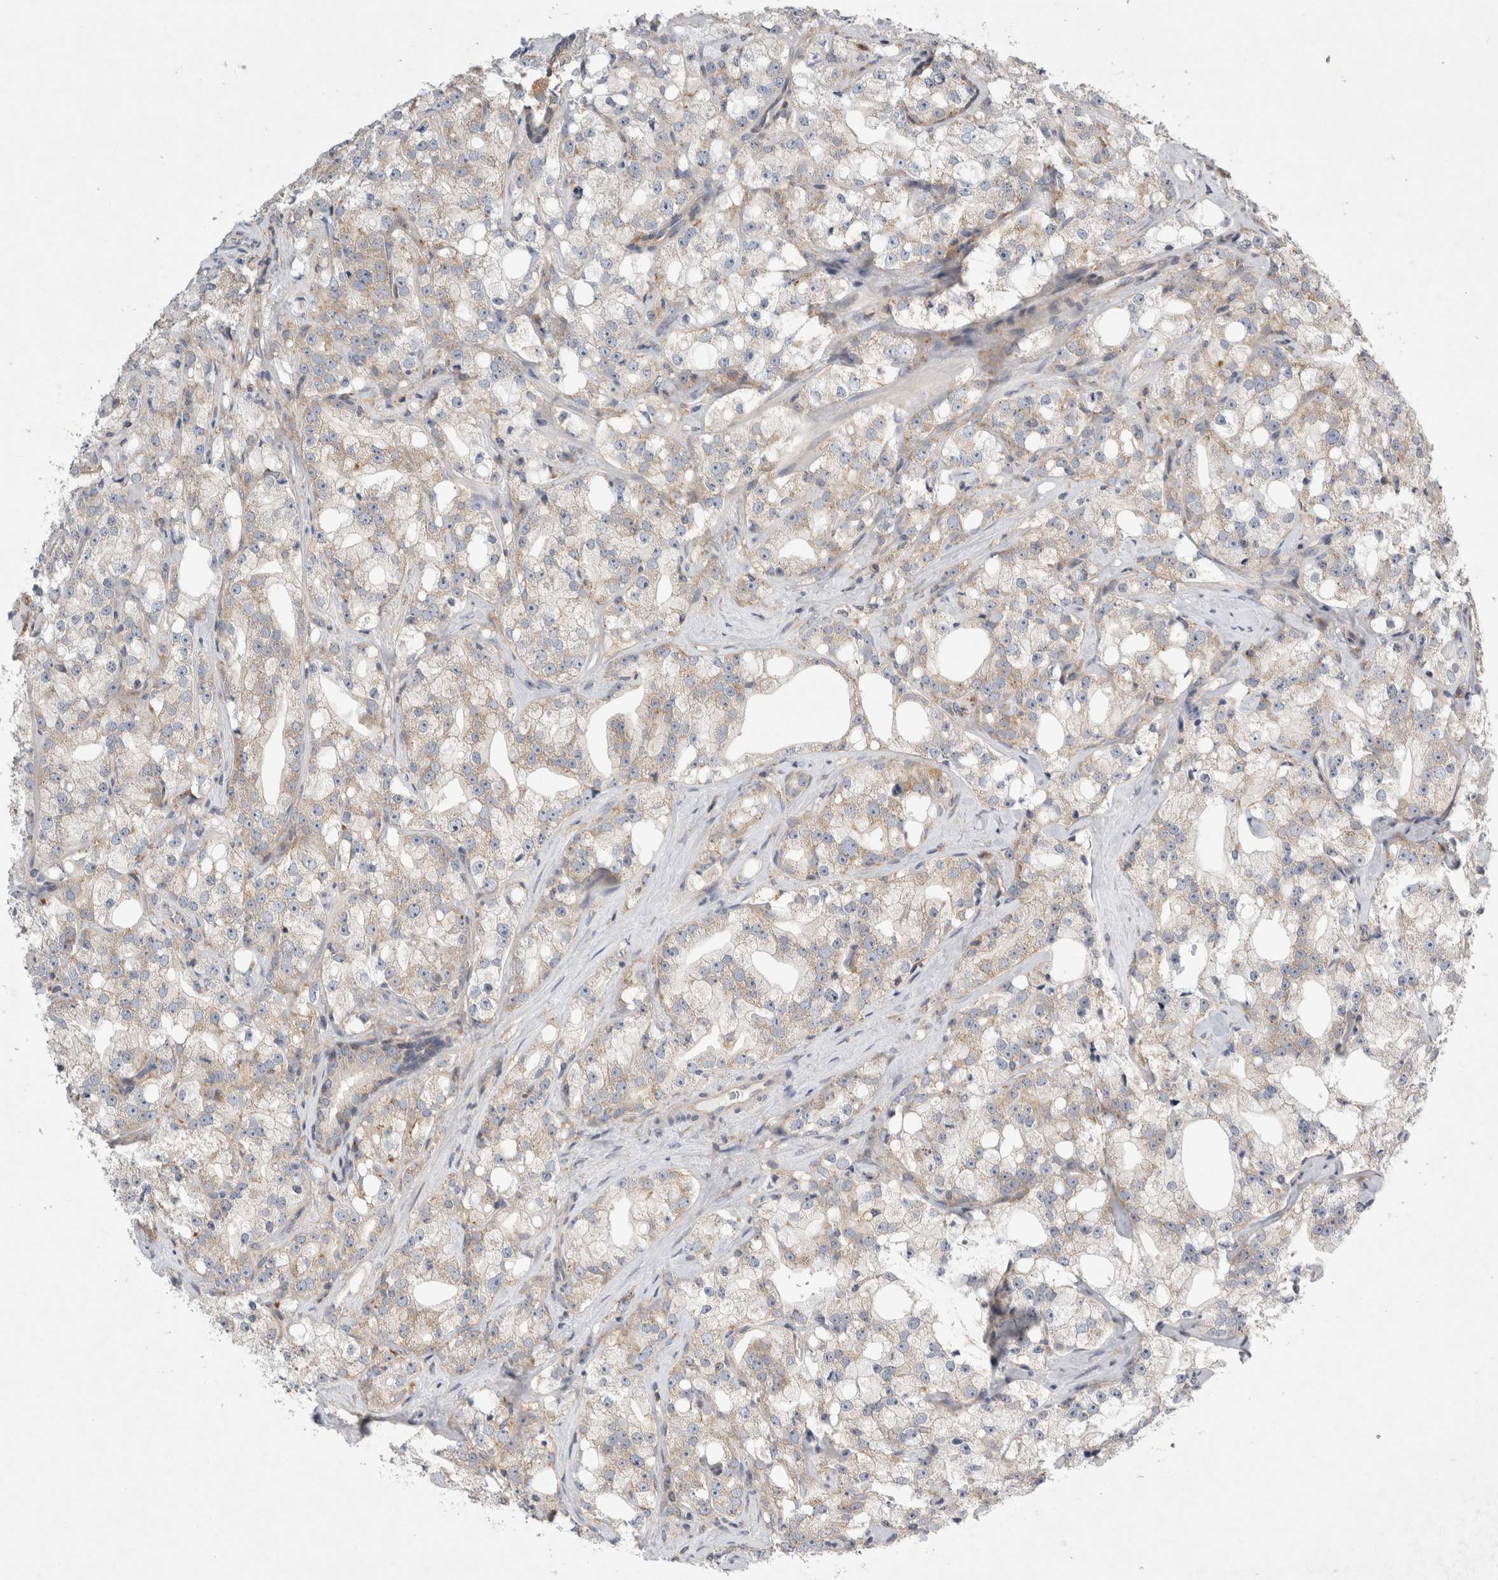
{"staining": {"intensity": "weak", "quantity": "25%-75%", "location": "cytoplasmic/membranous"}, "tissue": "prostate cancer", "cell_type": "Tumor cells", "image_type": "cancer", "snomed": [{"axis": "morphology", "description": "Adenocarcinoma, High grade"}, {"axis": "topography", "description": "Prostate"}], "caption": "Immunohistochemical staining of prostate cancer shows low levels of weak cytoplasmic/membranous protein staining in about 25%-75% of tumor cells.", "gene": "CDCA7L", "patient": {"sex": "male", "age": 64}}